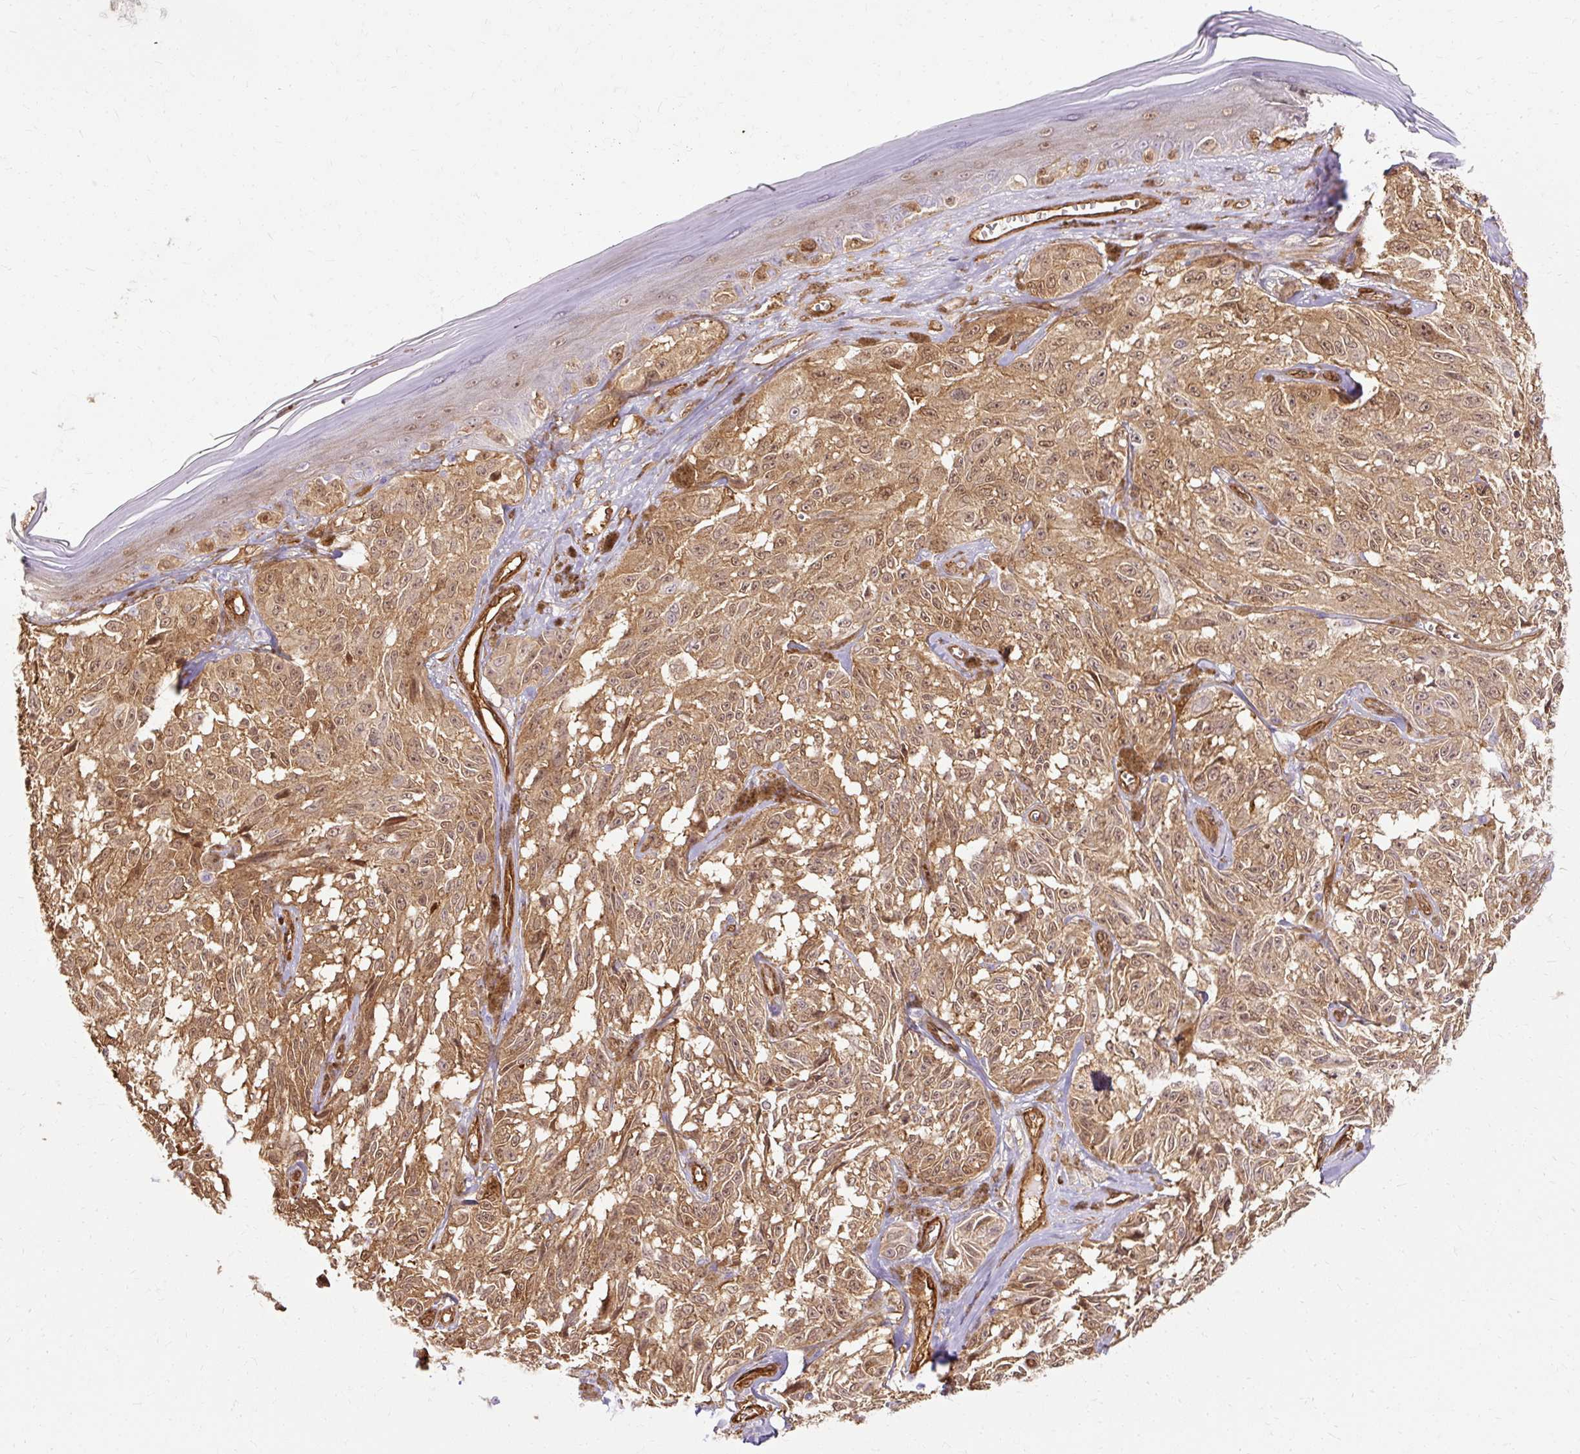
{"staining": {"intensity": "moderate", "quantity": ">75%", "location": "cytoplasmic/membranous,nuclear"}, "tissue": "melanoma", "cell_type": "Tumor cells", "image_type": "cancer", "snomed": [{"axis": "morphology", "description": "Malignant melanoma, NOS"}, {"axis": "topography", "description": "Skin"}], "caption": "Tumor cells display medium levels of moderate cytoplasmic/membranous and nuclear staining in approximately >75% of cells in human melanoma.", "gene": "CNN3", "patient": {"sex": "male", "age": 68}}